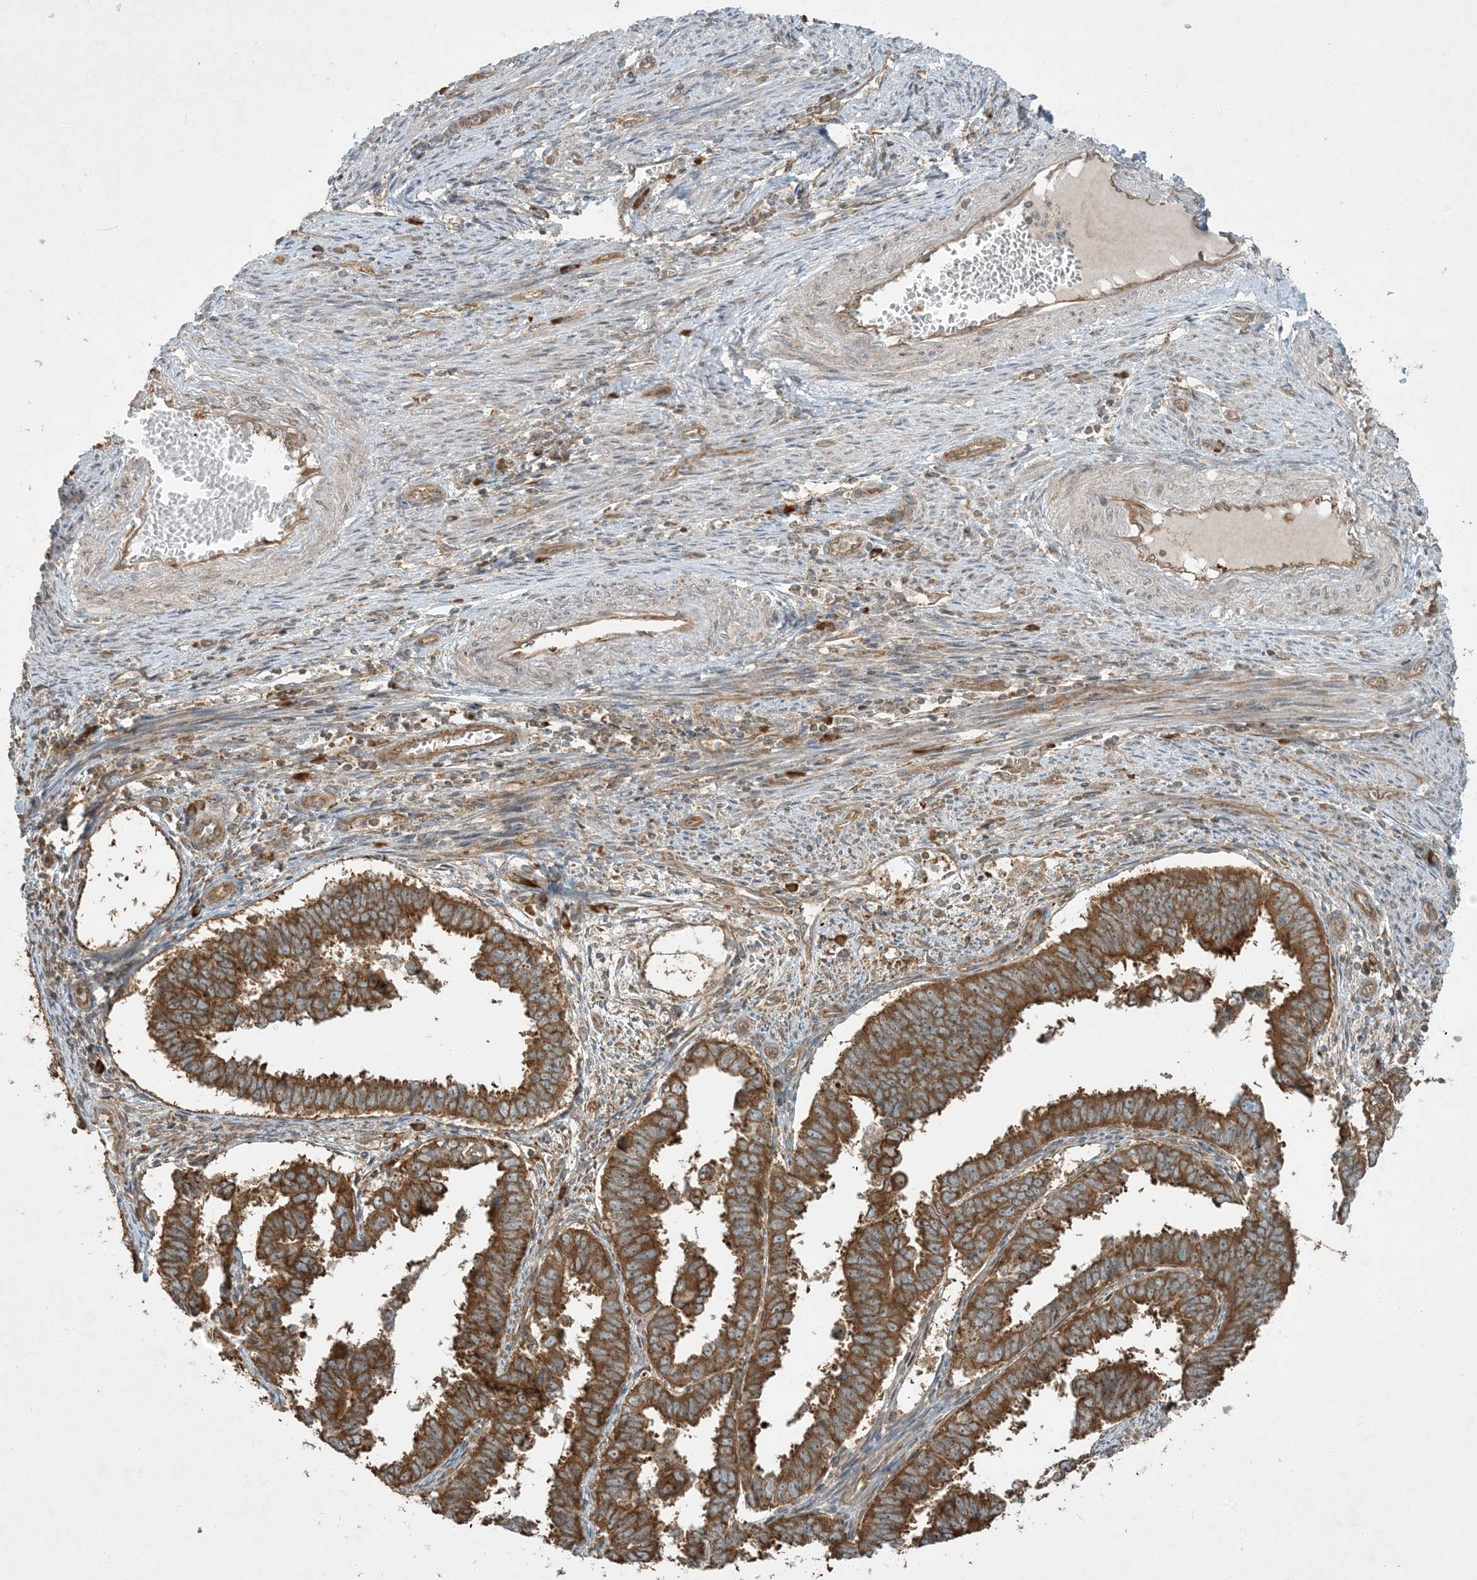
{"staining": {"intensity": "moderate", "quantity": ">75%", "location": "cytoplasmic/membranous"}, "tissue": "endometrial cancer", "cell_type": "Tumor cells", "image_type": "cancer", "snomed": [{"axis": "morphology", "description": "Adenocarcinoma, NOS"}, {"axis": "topography", "description": "Endometrium"}], "caption": "Endometrial adenocarcinoma stained with a brown dye reveals moderate cytoplasmic/membranous positive positivity in about >75% of tumor cells.", "gene": "COMMD8", "patient": {"sex": "female", "age": 75}}